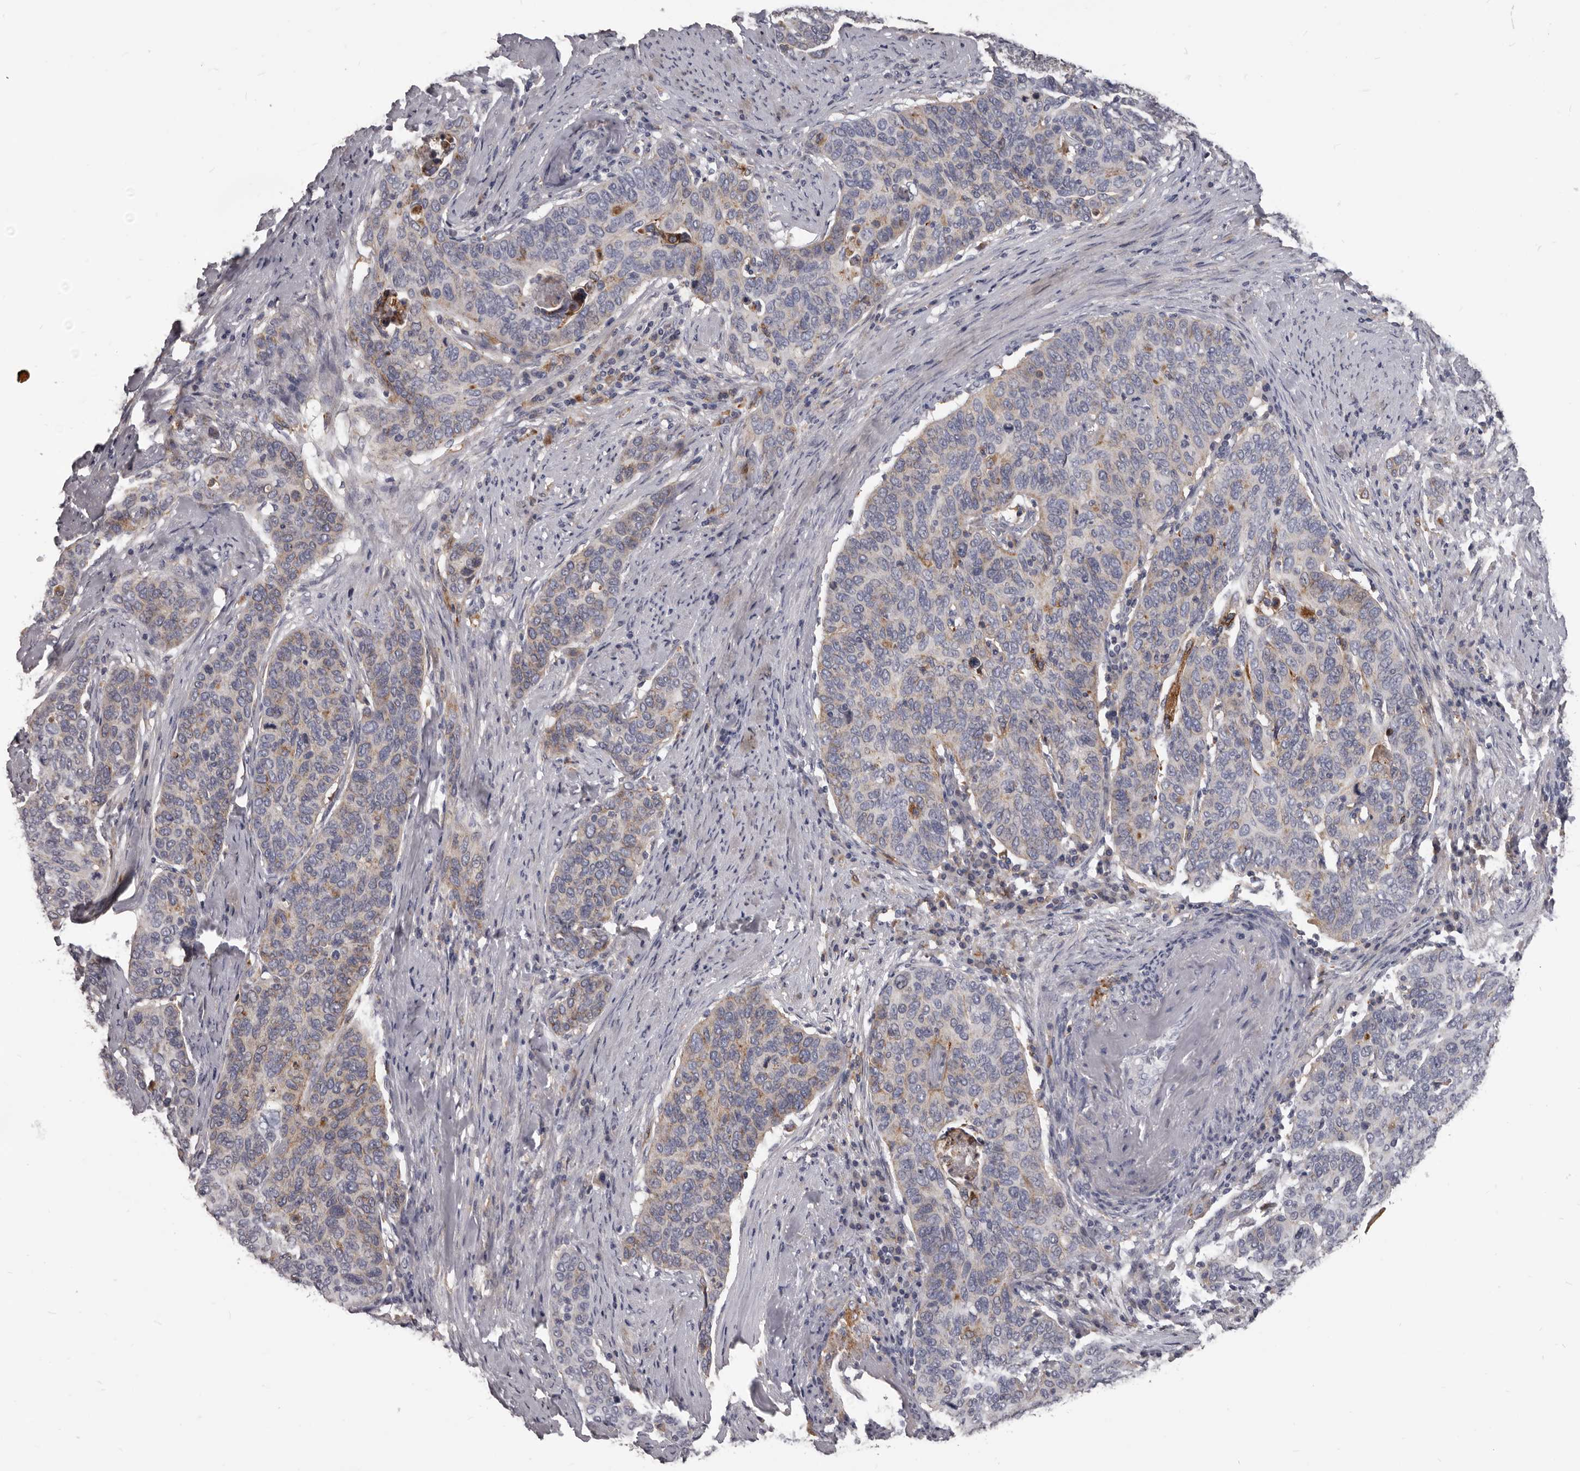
{"staining": {"intensity": "weak", "quantity": "<25%", "location": "cytoplasmic/membranous"}, "tissue": "cervical cancer", "cell_type": "Tumor cells", "image_type": "cancer", "snomed": [{"axis": "morphology", "description": "Squamous cell carcinoma, NOS"}, {"axis": "topography", "description": "Cervix"}], "caption": "A micrograph of cervical cancer stained for a protein demonstrates no brown staining in tumor cells. (Stains: DAB (3,3'-diaminobenzidine) IHC with hematoxylin counter stain, Microscopy: brightfield microscopy at high magnification).", "gene": "PI4K2A", "patient": {"sex": "female", "age": 60}}